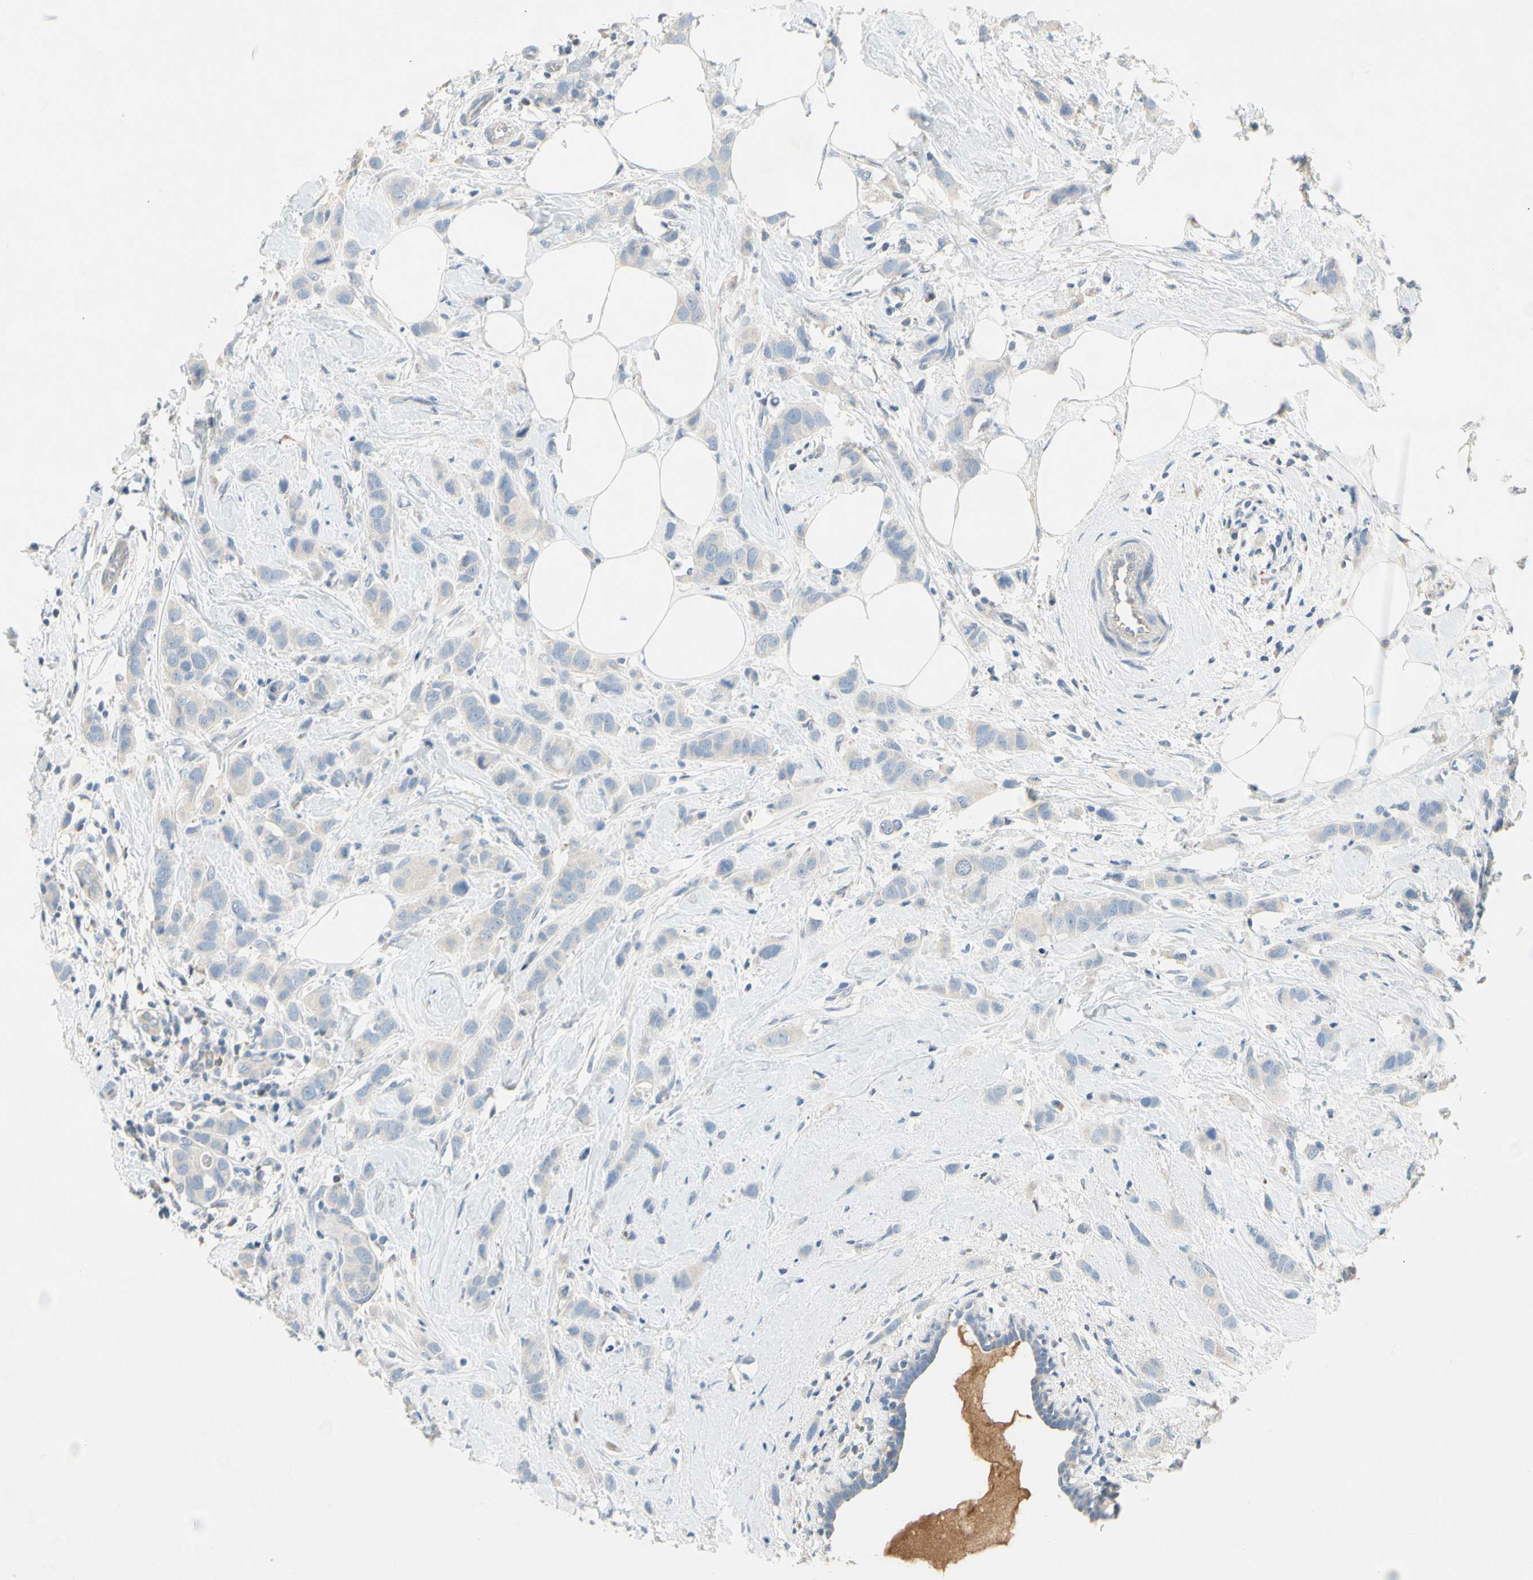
{"staining": {"intensity": "negative", "quantity": "none", "location": "none"}, "tissue": "breast cancer", "cell_type": "Tumor cells", "image_type": "cancer", "snomed": [{"axis": "morphology", "description": "Normal tissue, NOS"}, {"axis": "morphology", "description": "Duct carcinoma"}, {"axis": "topography", "description": "Breast"}], "caption": "High power microscopy photomicrograph of an immunohistochemistry photomicrograph of breast infiltrating ductal carcinoma, revealing no significant positivity in tumor cells.", "gene": "CCM2L", "patient": {"sex": "female", "age": 50}}